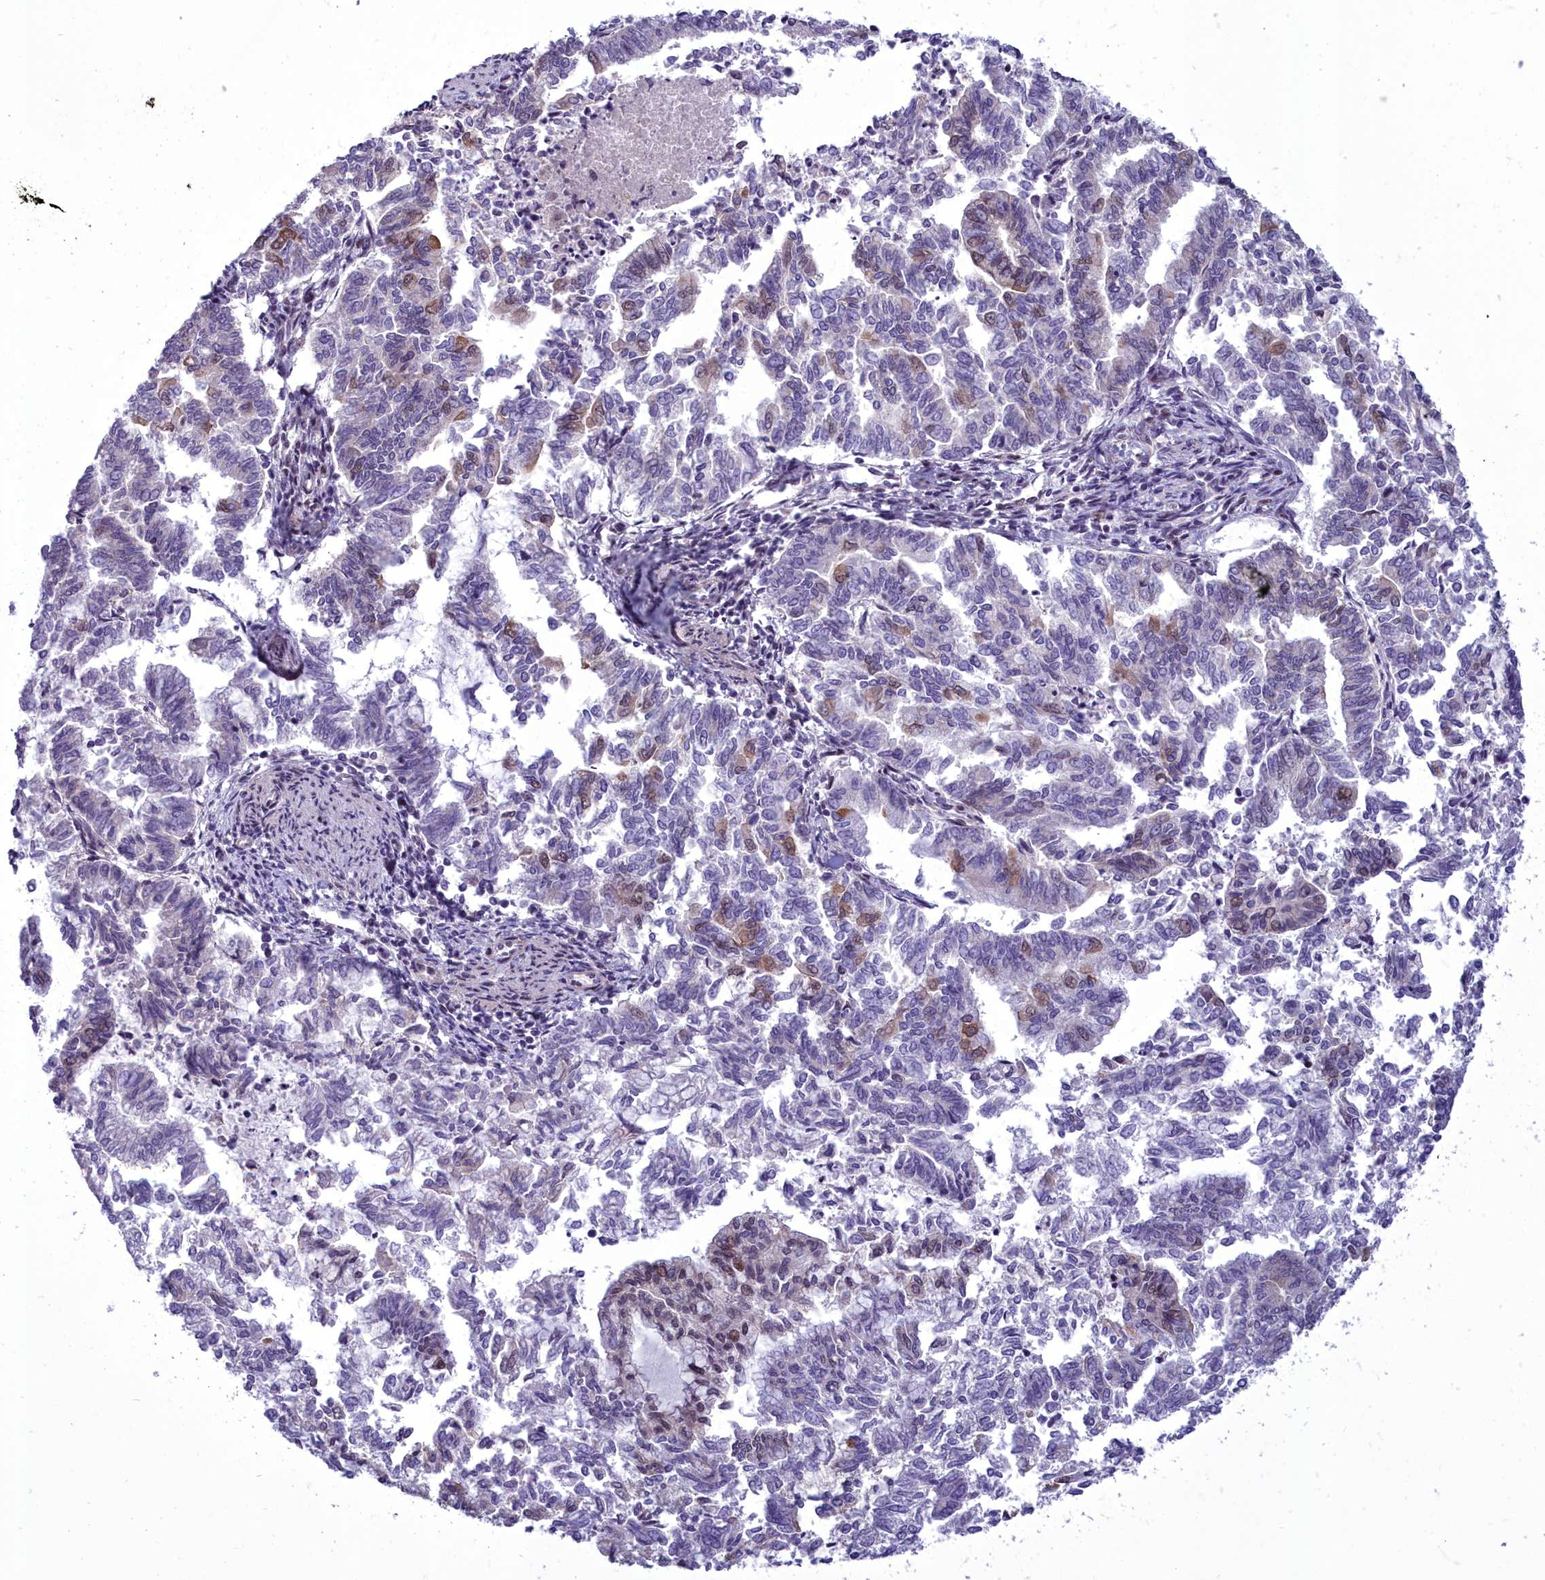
{"staining": {"intensity": "moderate", "quantity": "<25%", "location": "cytoplasmic/membranous"}, "tissue": "endometrial cancer", "cell_type": "Tumor cells", "image_type": "cancer", "snomed": [{"axis": "morphology", "description": "Adenocarcinoma, NOS"}, {"axis": "topography", "description": "Endometrium"}], "caption": "This photomicrograph displays IHC staining of endometrial cancer, with low moderate cytoplasmic/membranous expression in approximately <25% of tumor cells.", "gene": "CEACAM19", "patient": {"sex": "female", "age": 79}}